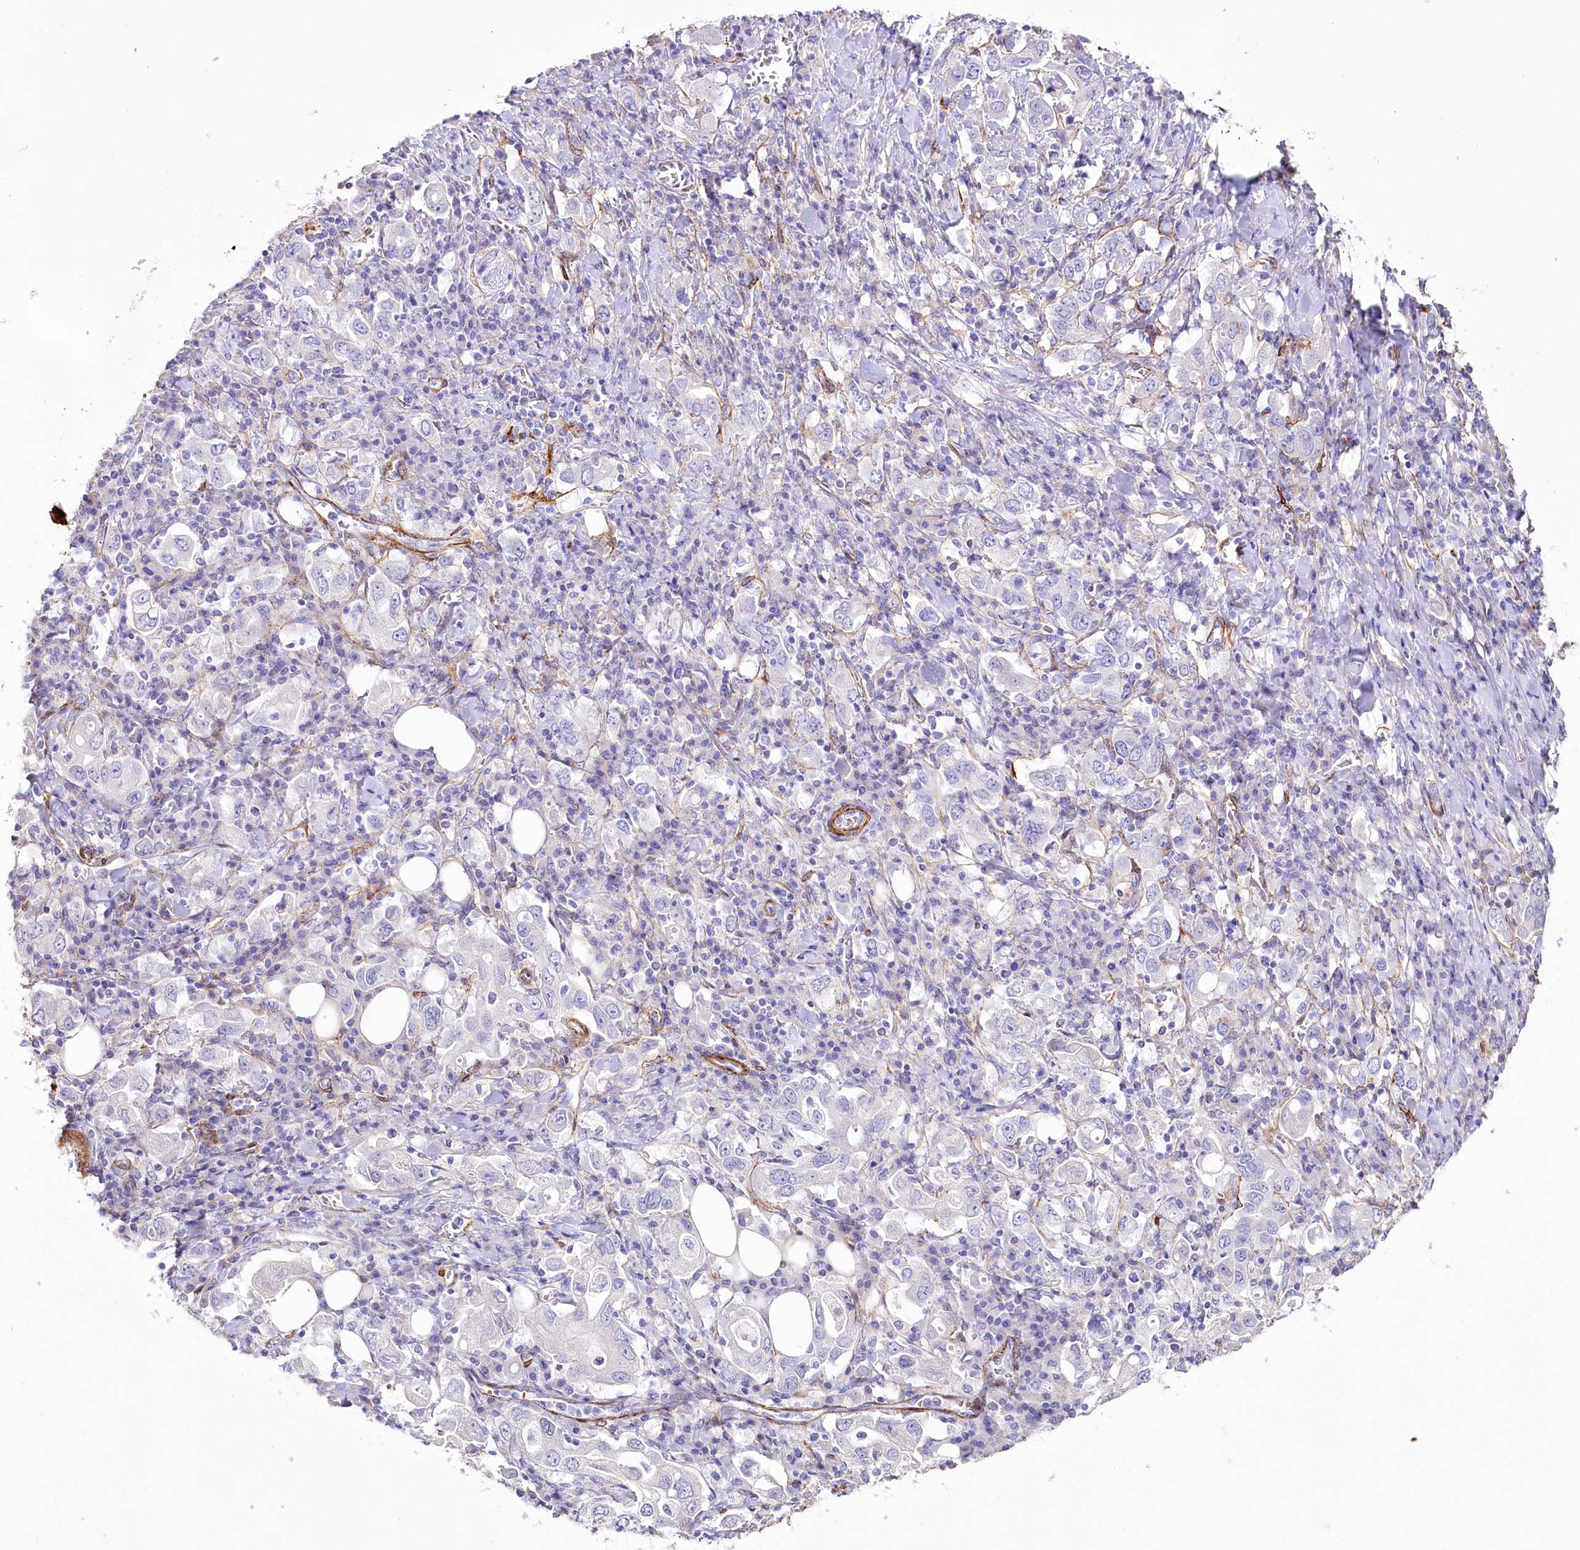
{"staining": {"intensity": "negative", "quantity": "none", "location": "none"}, "tissue": "stomach cancer", "cell_type": "Tumor cells", "image_type": "cancer", "snomed": [{"axis": "morphology", "description": "Adenocarcinoma, NOS"}, {"axis": "topography", "description": "Stomach, upper"}], "caption": "IHC histopathology image of neoplastic tissue: stomach adenocarcinoma stained with DAB (3,3'-diaminobenzidine) demonstrates no significant protein expression in tumor cells. (Immunohistochemistry (ihc), brightfield microscopy, high magnification).", "gene": "SYNPO2", "patient": {"sex": "male", "age": 62}}